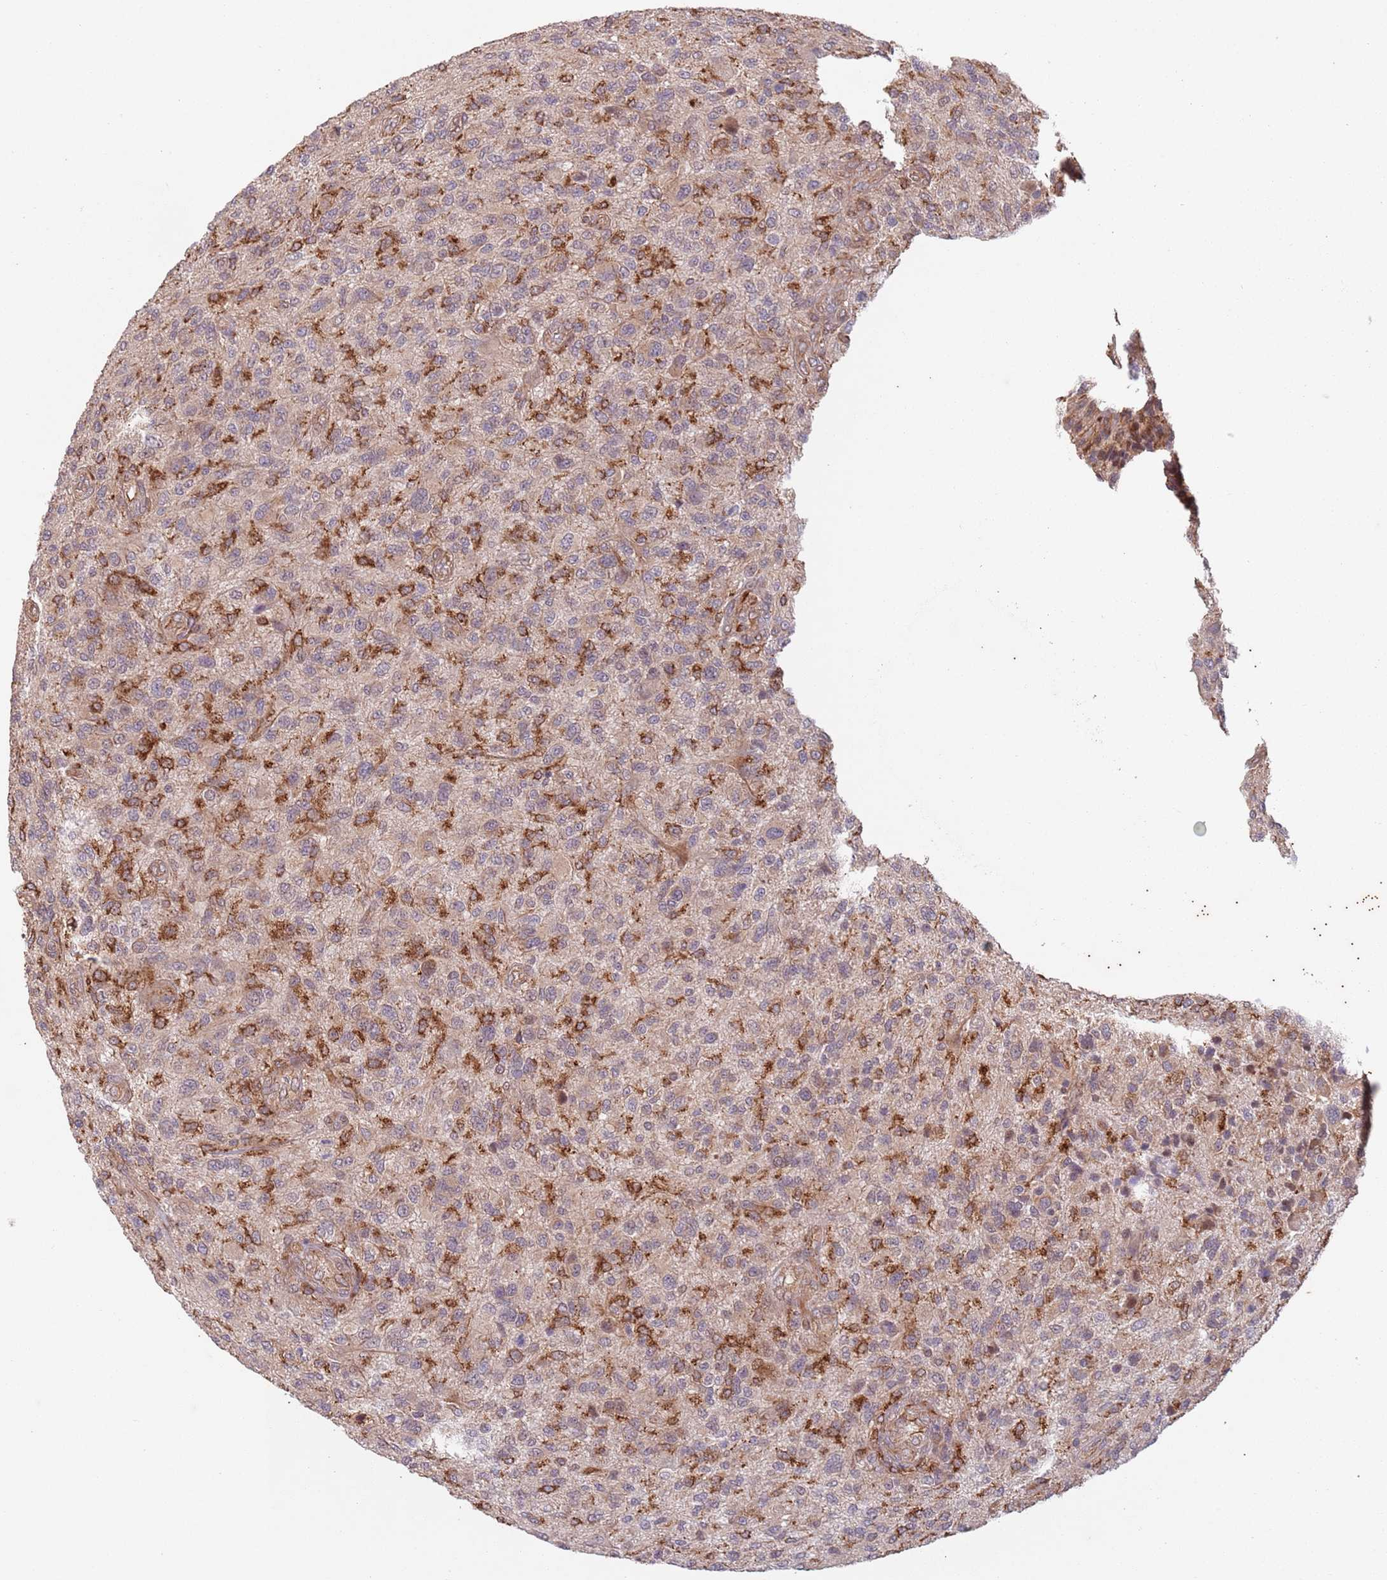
{"staining": {"intensity": "weak", "quantity": "<25%", "location": "cytoplasmic/membranous"}, "tissue": "glioma", "cell_type": "Tumor cells", "image_type": "cancer", "snomed": [{"axis": "morphology", "description": "Glioma, malignant, High grade"}, {"axis": "topography", "description": "Brain"}], "caption": "The photomicrograph demonstrates no significant staining in tumor cells of malignant glioma (high-grade). The staining was performed using DAB to visualize the protein expression in brown, while the nuclei were stained in blue with hematoxylin (Magnification: 20x).", "gene": "CHD9", "patient": {"sex": "male", "age": 47}}